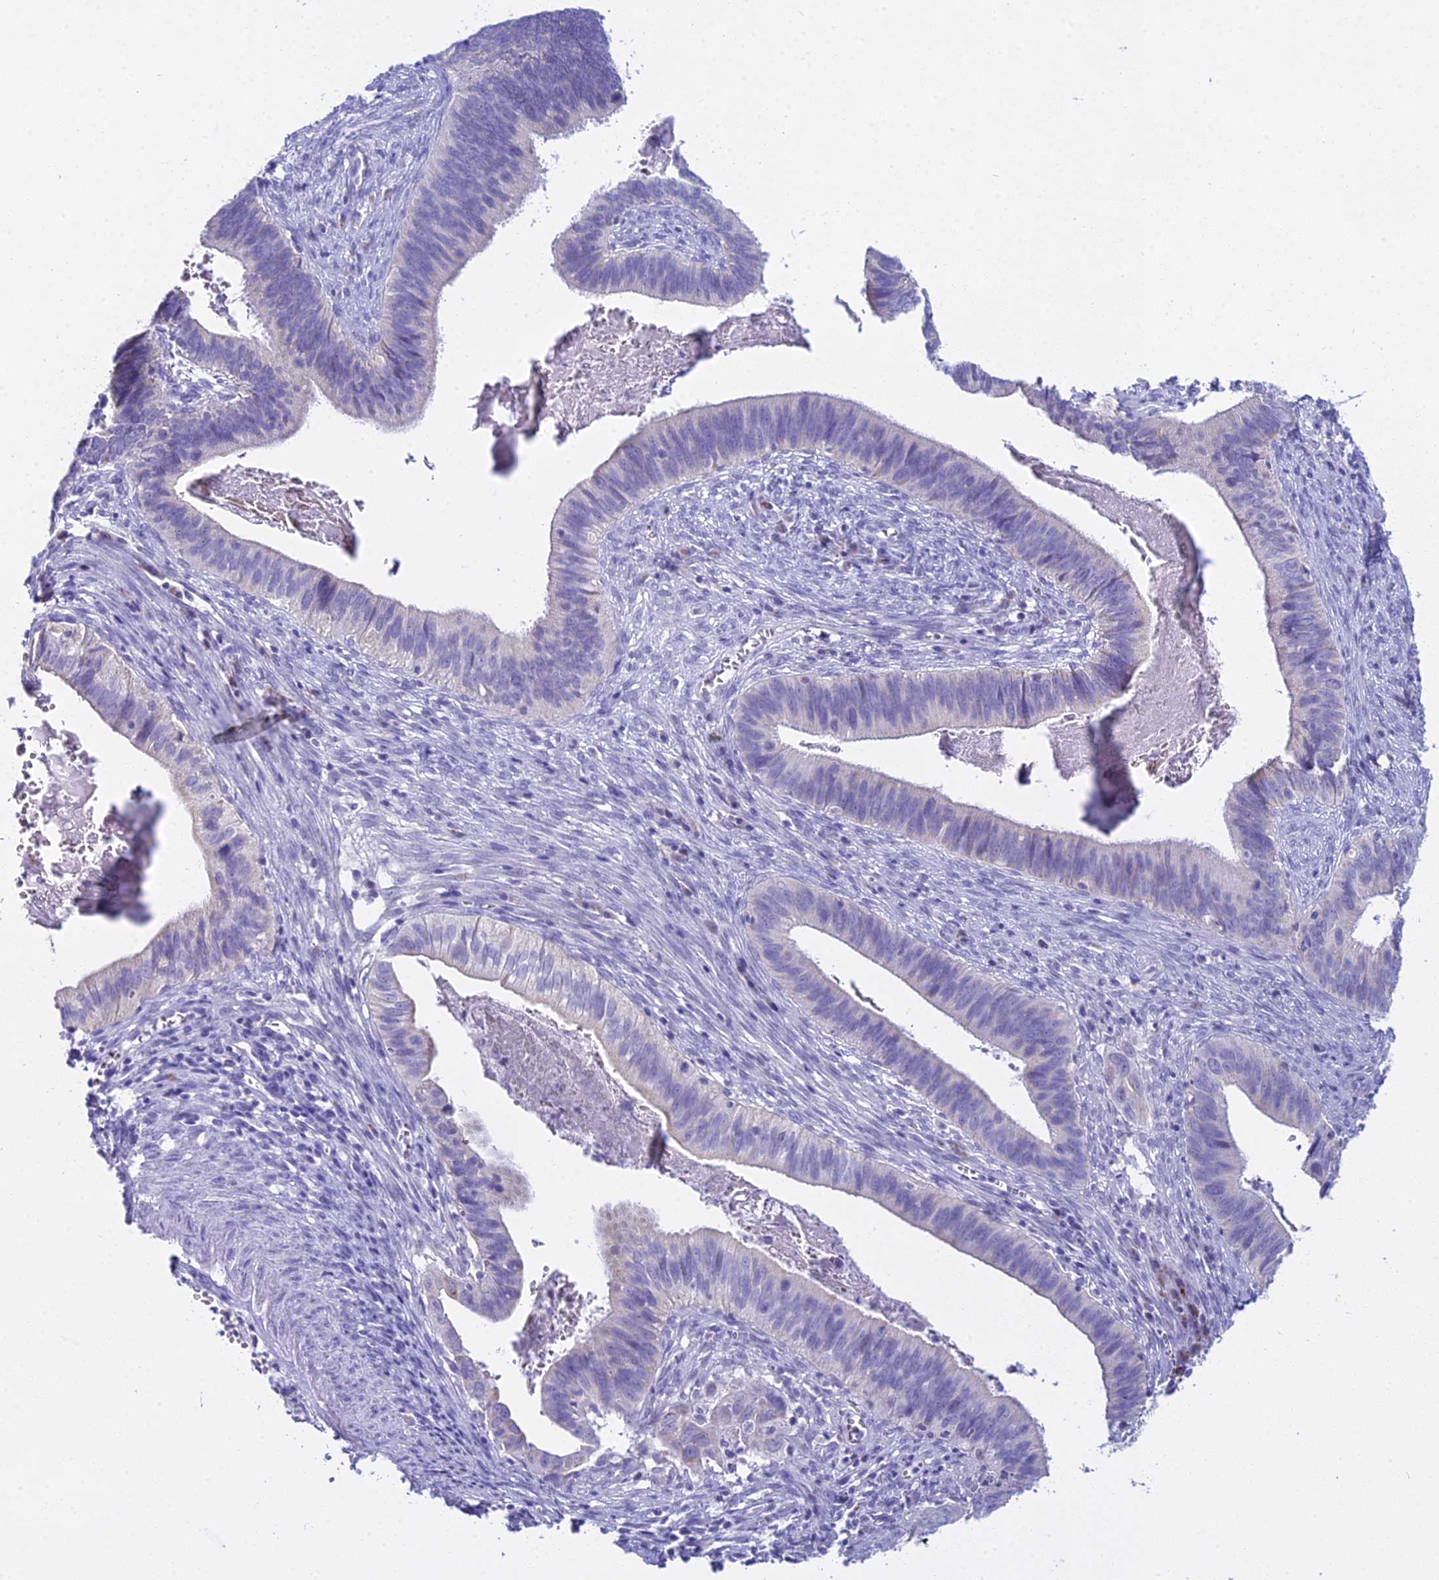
{"staining": {"intensity": "negative", "quantity": "none", "location": "none"}, "tissue": "cervical cancer", "cell_type": "Tumor cells", "image_type": "cancer", "snomed": [{"axis": "morphology", "description": "Adenocarcinoma, NOS"}, {"axis": "topography", "description": "Cervix"}], "caption": "There is no significant expression in tumor cells of cervical adenocarcinoma. (DAB IHC visualized using brightfield microscopy, high magnification).", "gene": "CGB2", "patient": {"sex": "female", "age": 42}}